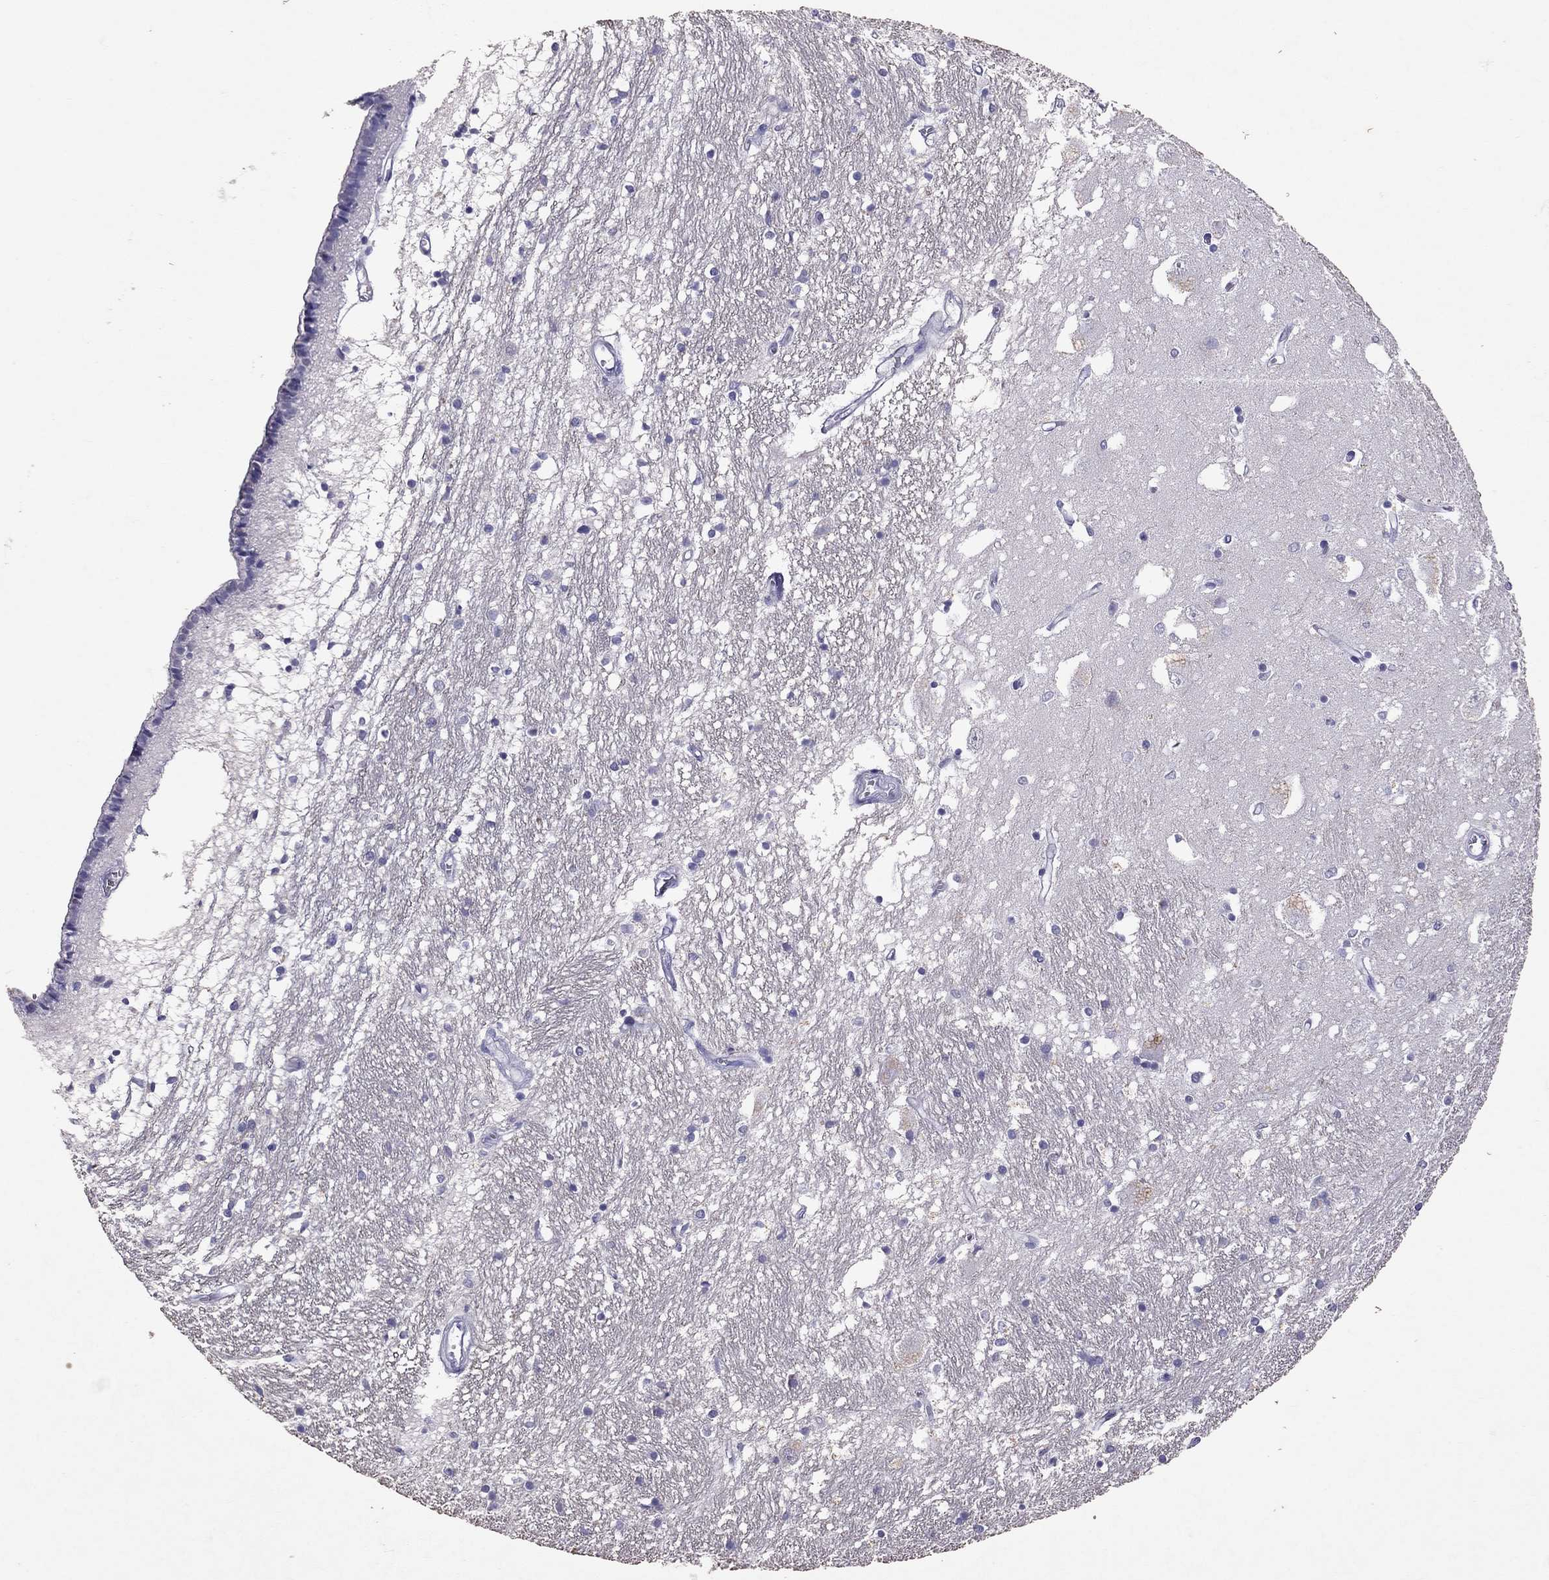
{"staining": {"intensity": "negative", "quantity": "none", "location": "none"}, "tissue": "caudate", "cell_type": "Glial cells", "image_type": "normal", "snomed": [{"axis": "morphology", "description": "Normal tissue, NOS"}, {"axis": "topography", "description": "Lateral ventricle wall"}], "caption": "Glial cells are negative for brown protein staining in unremarkable caudate. The staining was performed using DAB to visualize the protein expression in brown, while the nuclei were stained in blue with hematoxylin (Magnification: 20x).", "gene": "PSMB11", "patient": {"sex": "female", "age": 71}}